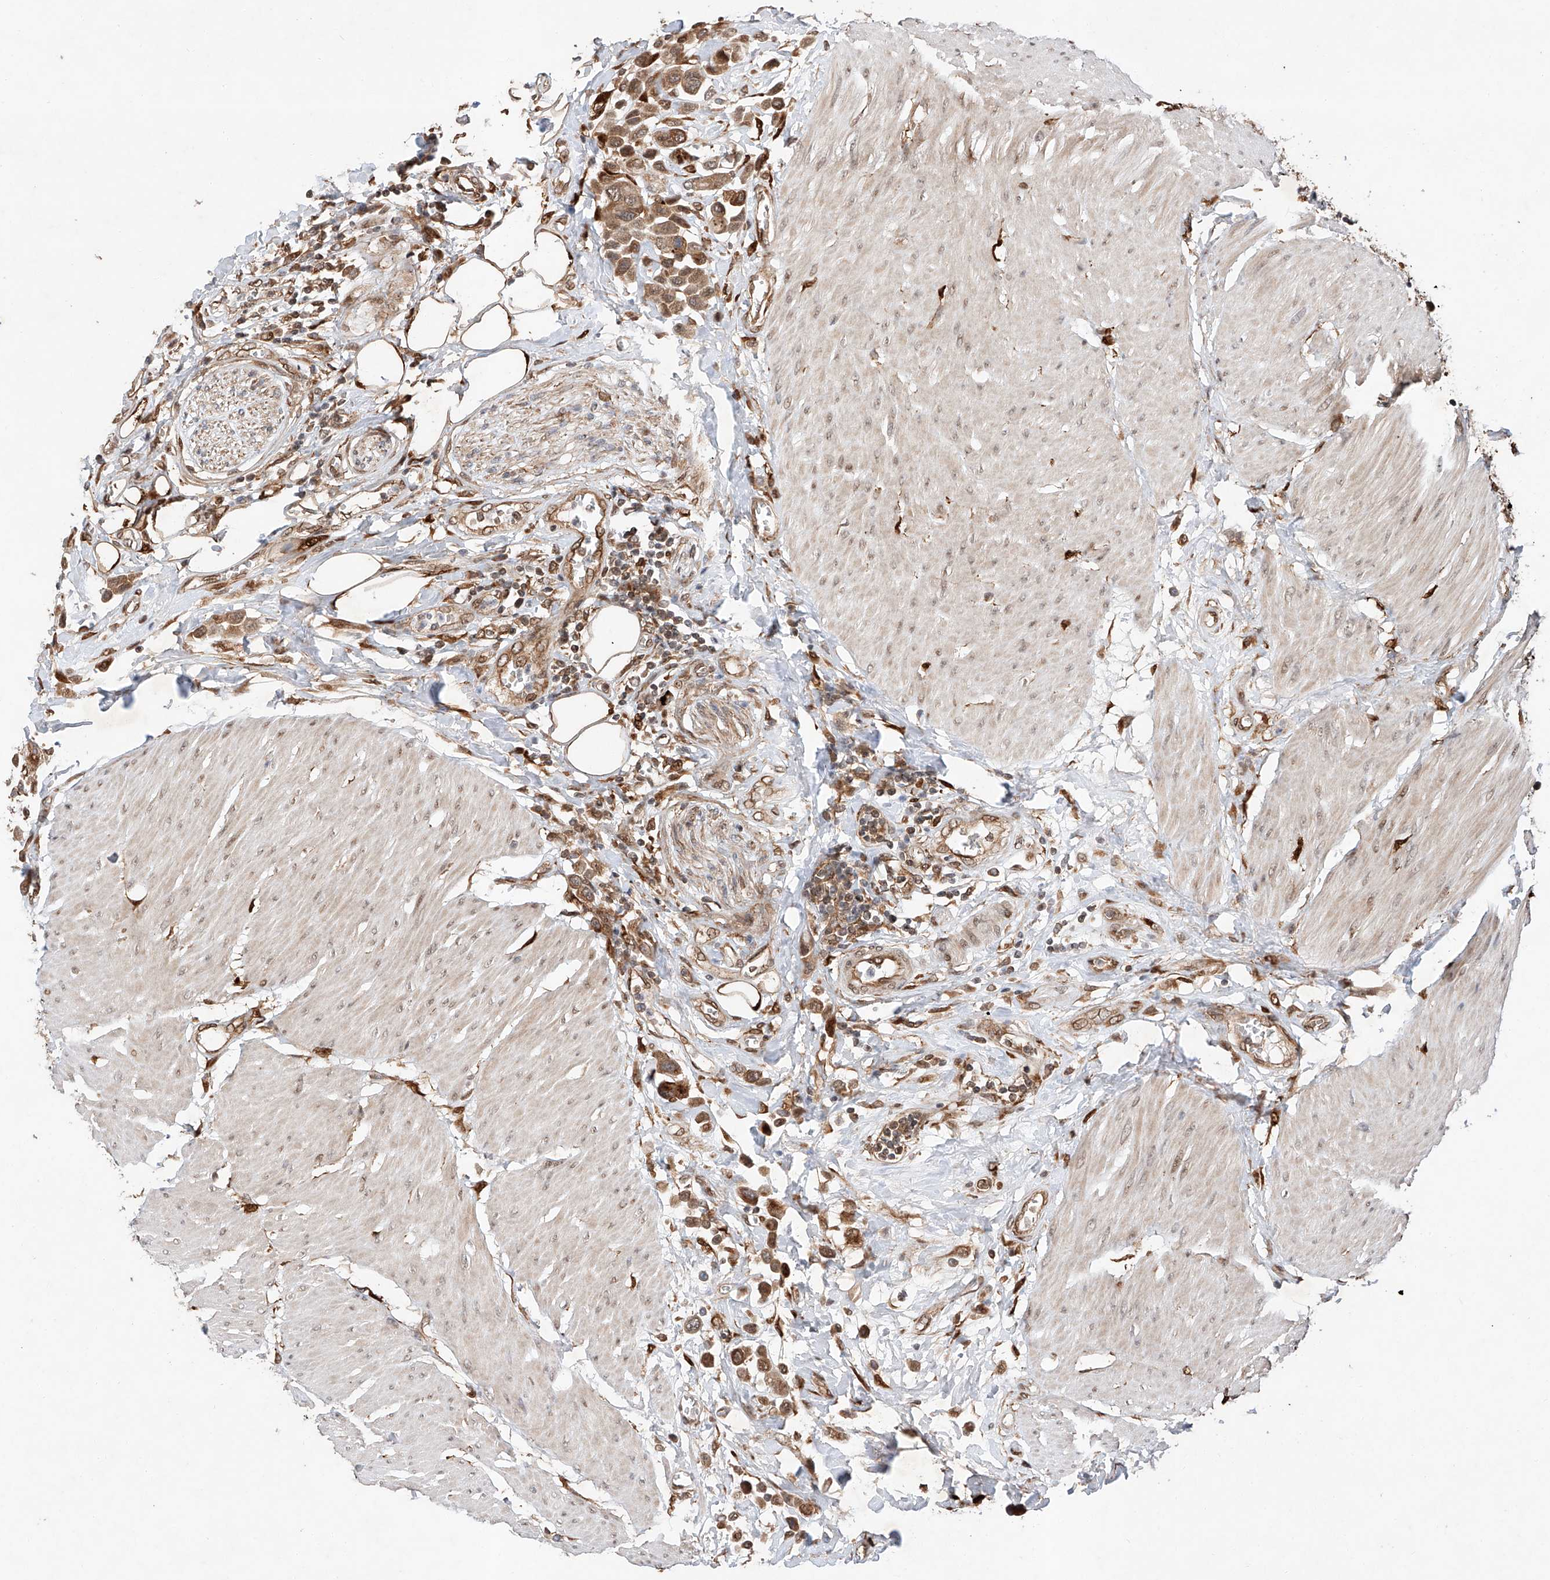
{"staining": {"intensity": "moderate", "quantity": ">75%", "location": "cytoplasmic/membranous"}, "tissue": "urothelial cancer", "cell_type": "Tumor cells", "image_type": "cancer", "snomed": [{"axis": "morphology", "description": "Urothelial carcinoma, High grade"}, {"axis": "topography", "description": "Urinary bladder"}], "caption": "Protein analysis of urothelial cancer tissue reveals moderate cytoplasmic/membranous positivity in approximately >75% of tumor cells.", "gene": "ZFP28", "patient": {"sex": "male", "age": 50}}